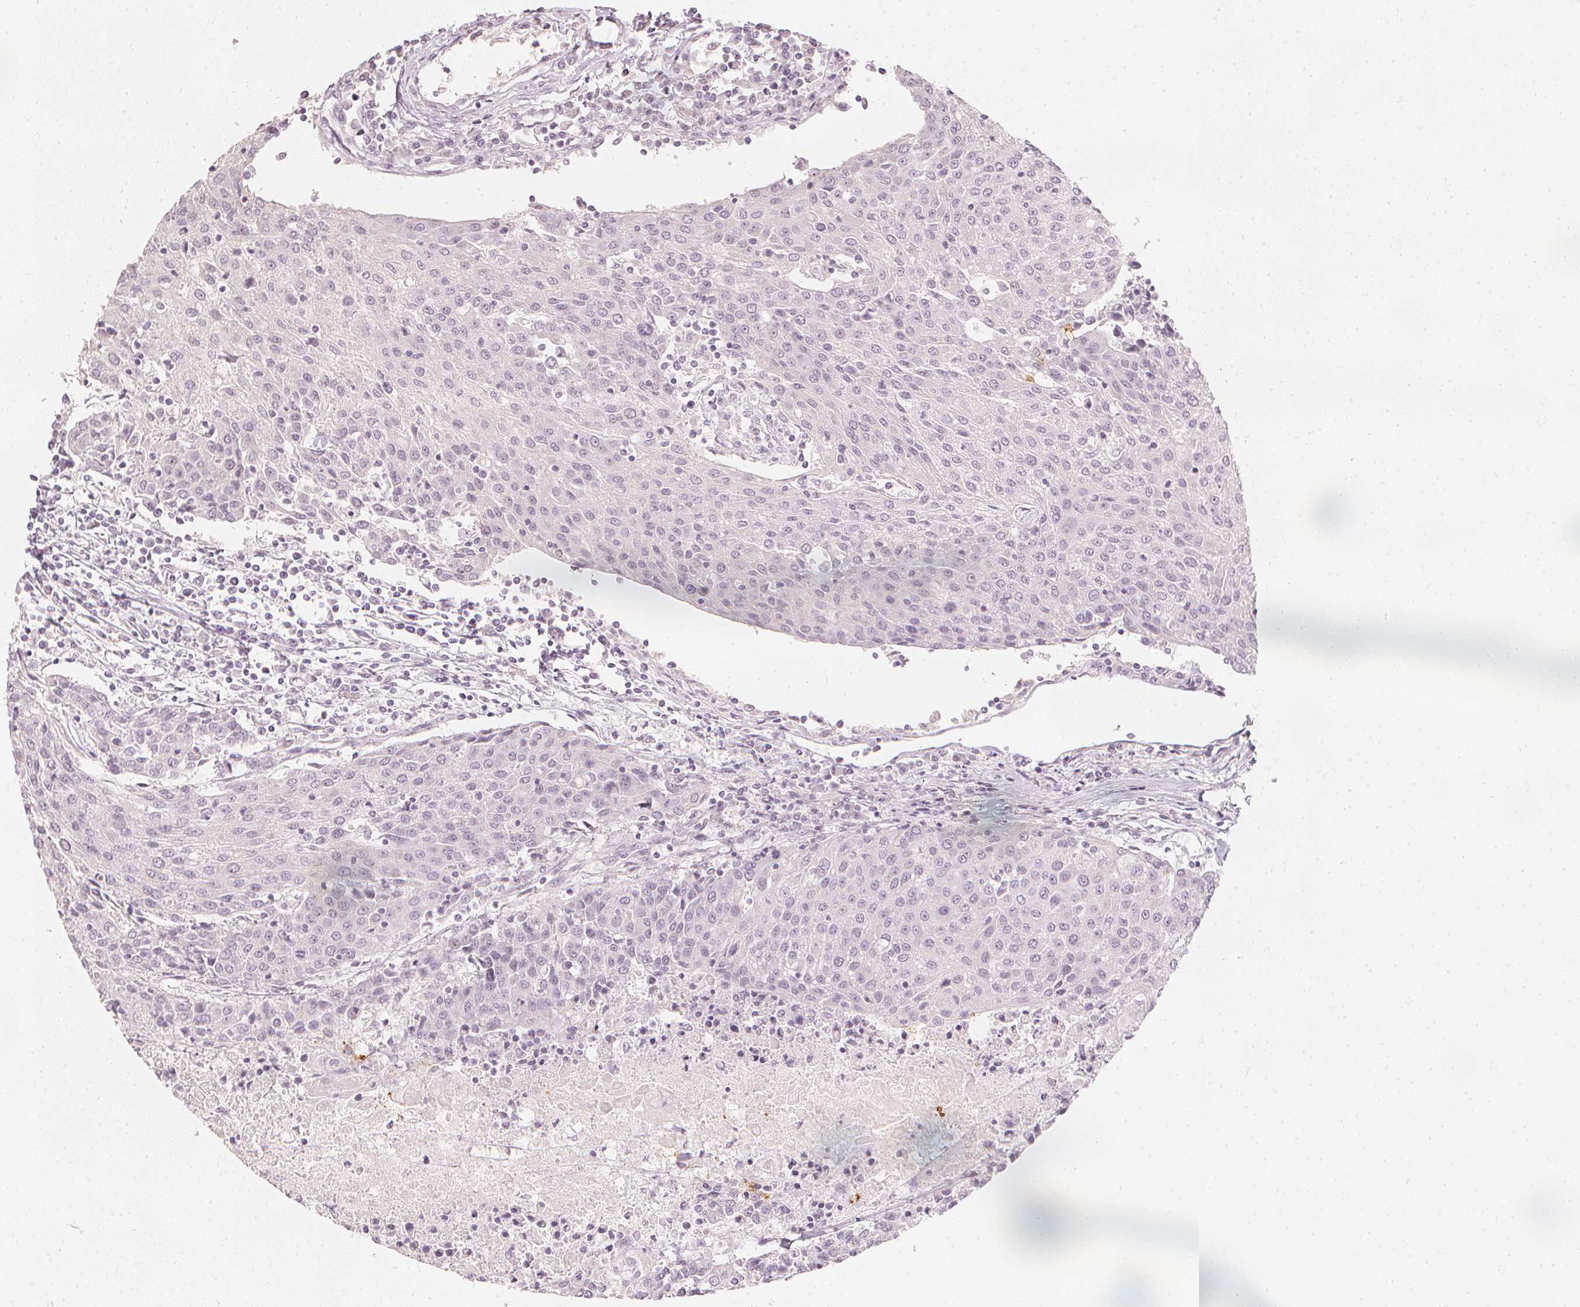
{"staining": {"intensity": "negative", "quantity": "none", "location": "none"}, "tissue": "urothelial cancer", "cell_type": "Tumor cells", "image_type": "cancer", "snomed": [{"axis": "morphology", "description": "Urothelial carcinoma, High grade"}, {"axis": "topography", "description": "Urinary bladder"}], "caption": "Protein analysis of urothelial cancer reveals no significant positivity in tumor cells.", "gene": "CALB1", "patient": {"sex": "female", "age": 85}}